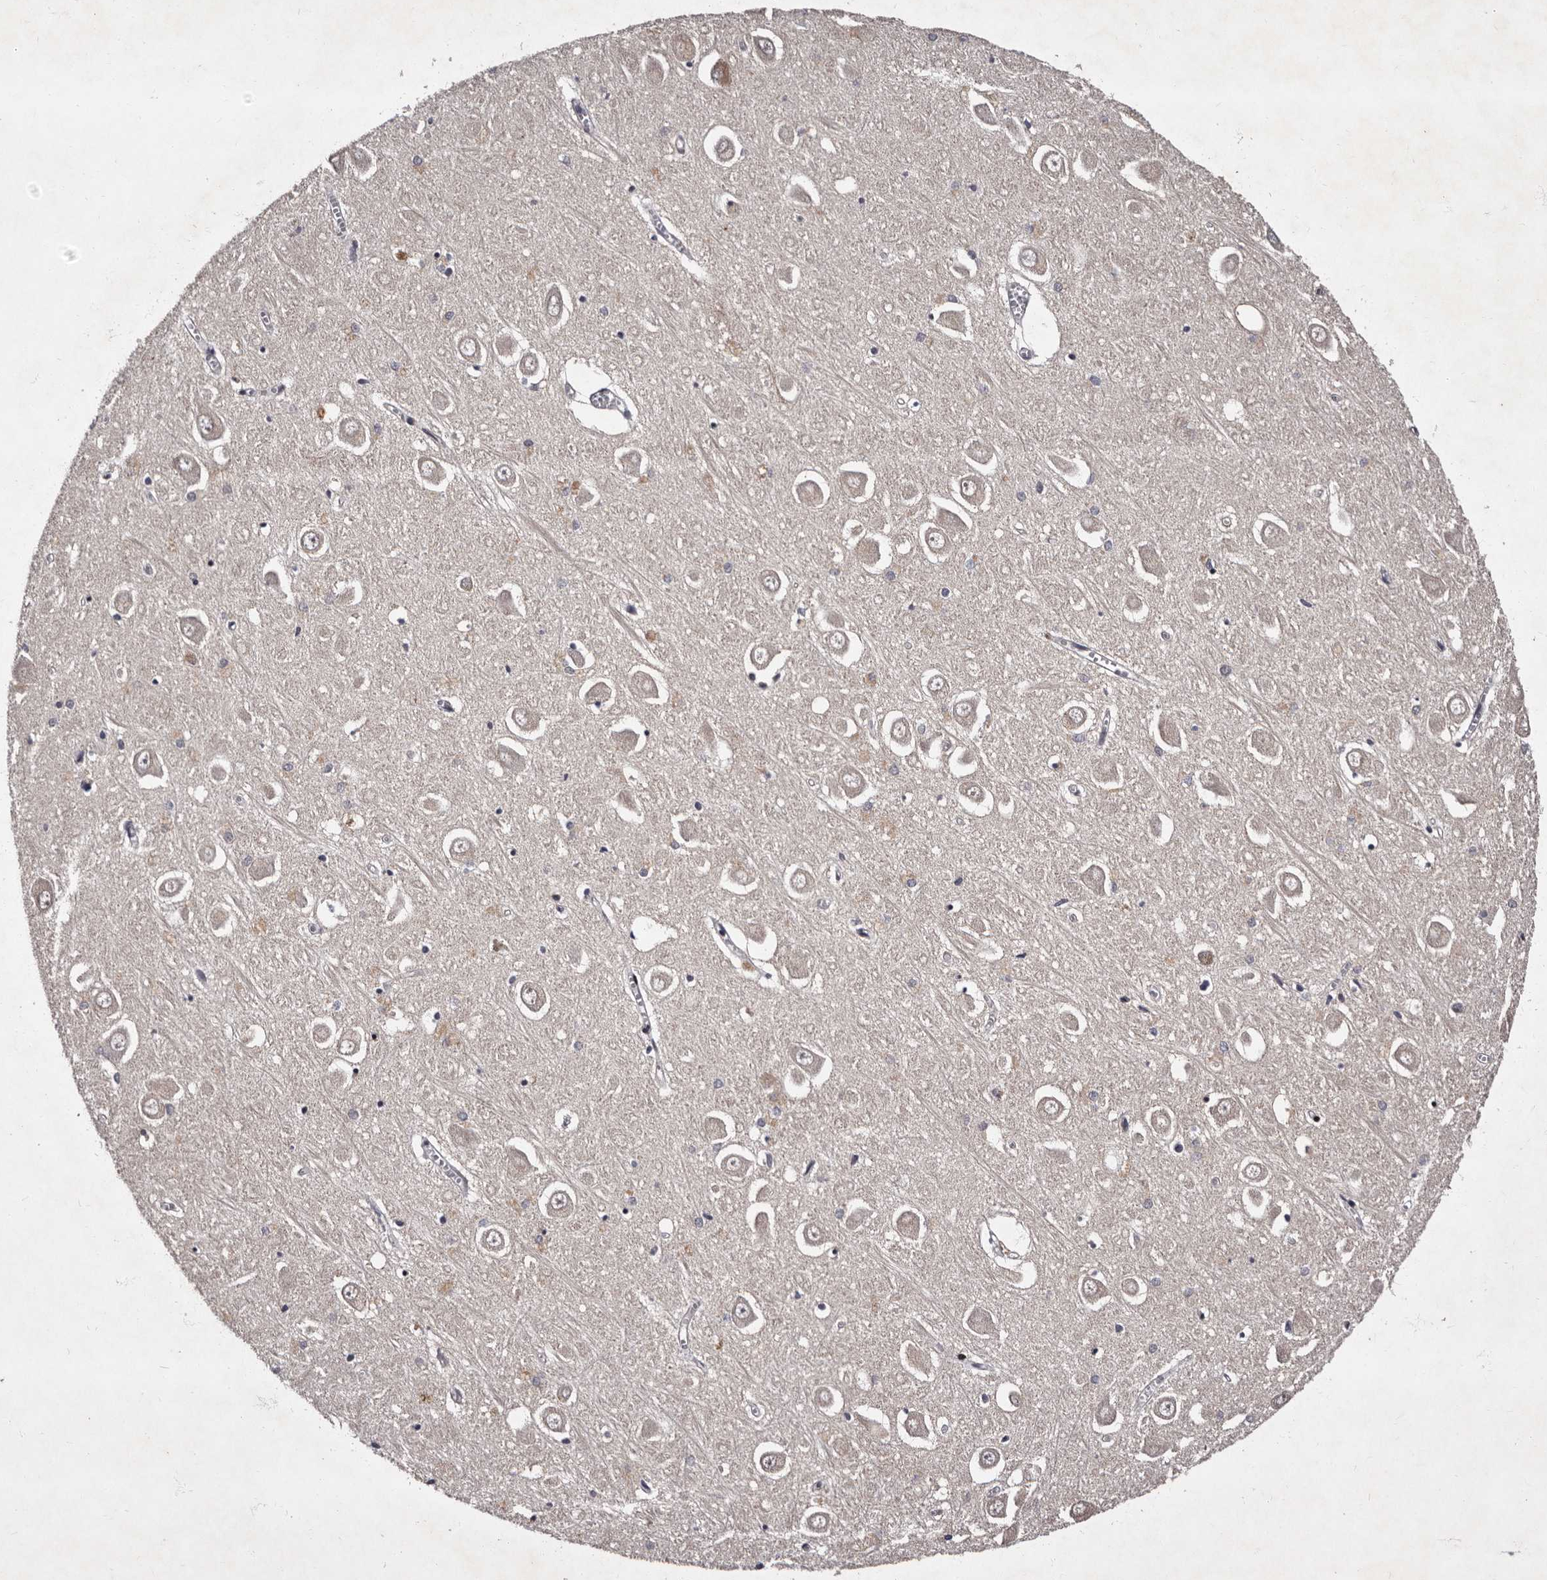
{"staining": {"intensity": "moderate", "quantity": "<25%", "location": "cytoplasmic/membranous,nuclear"}, "tissue": "hippocampus", "cell_type": "Glial cells", "image_type": "normal", "snomed": [{"axis": "morphology", "description": "Normal tissue, NOS"}, {"axis": "topography", "description": "Hippocampus"}], "caption": "Approximately <25% of glial cells in normal hippocampus reveal moderate cytoplasmic/membranous,nuclear protein expression as visualized by brown immunohistochemical staining.", "gene": "TNKS", "patient": {"sex": "male", "age": 70}}